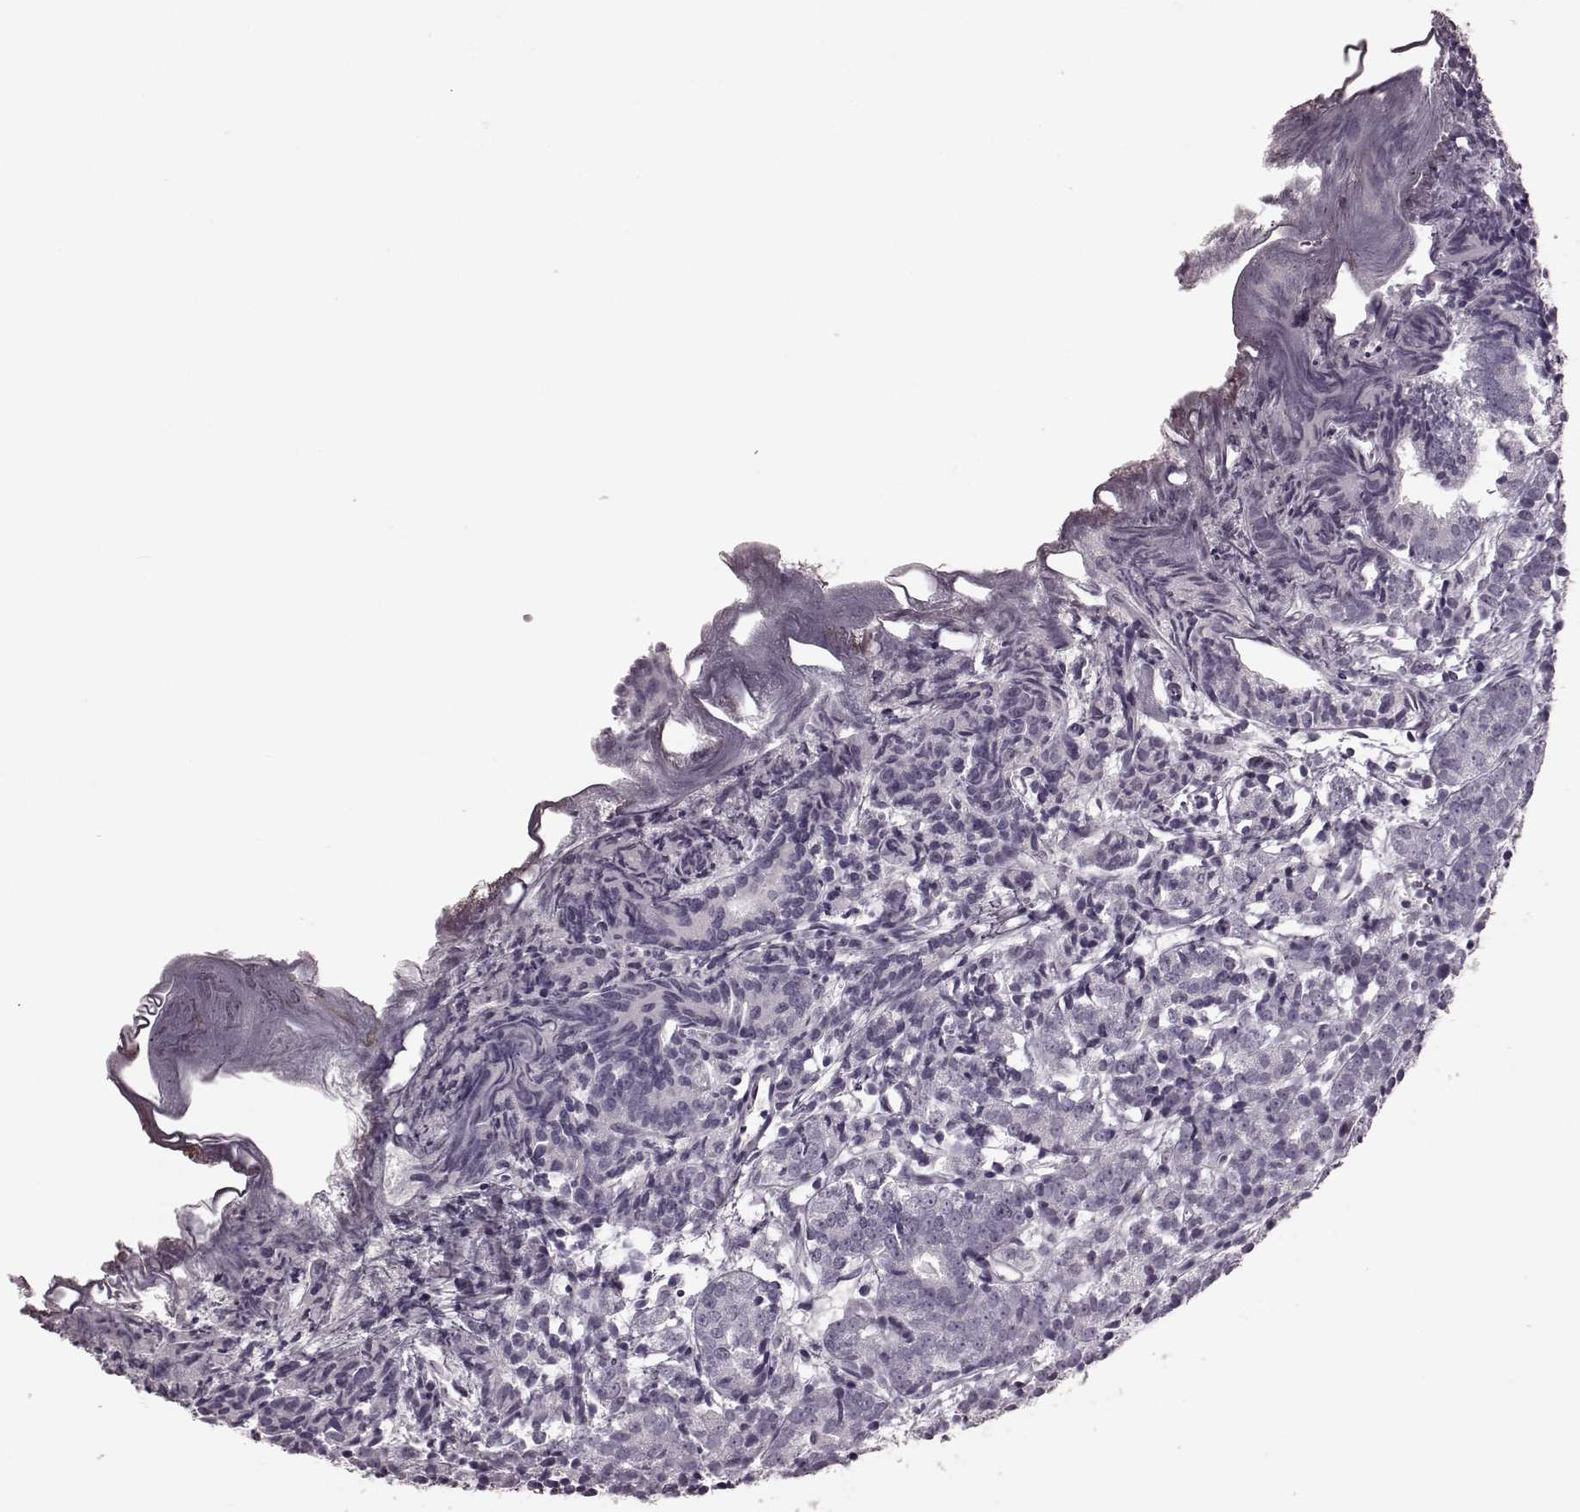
{"staining": {"intensity": "negative", "quantity": "none", "location": "none"}, "tissue": "prostate cancer", "cell_type": "Tumor cells", "image_type": "cancer", "snomed": [{"axis": "morphology", "description": "Adenocarcinoma, High grade"}, {"axis": "topography", "description": "Prostate"}], "caption": "Tumor cells are negative for protein expression in human prostate cancer.", "gene": "TRPM1", "patient": {"sex": "male", "age": 53}}